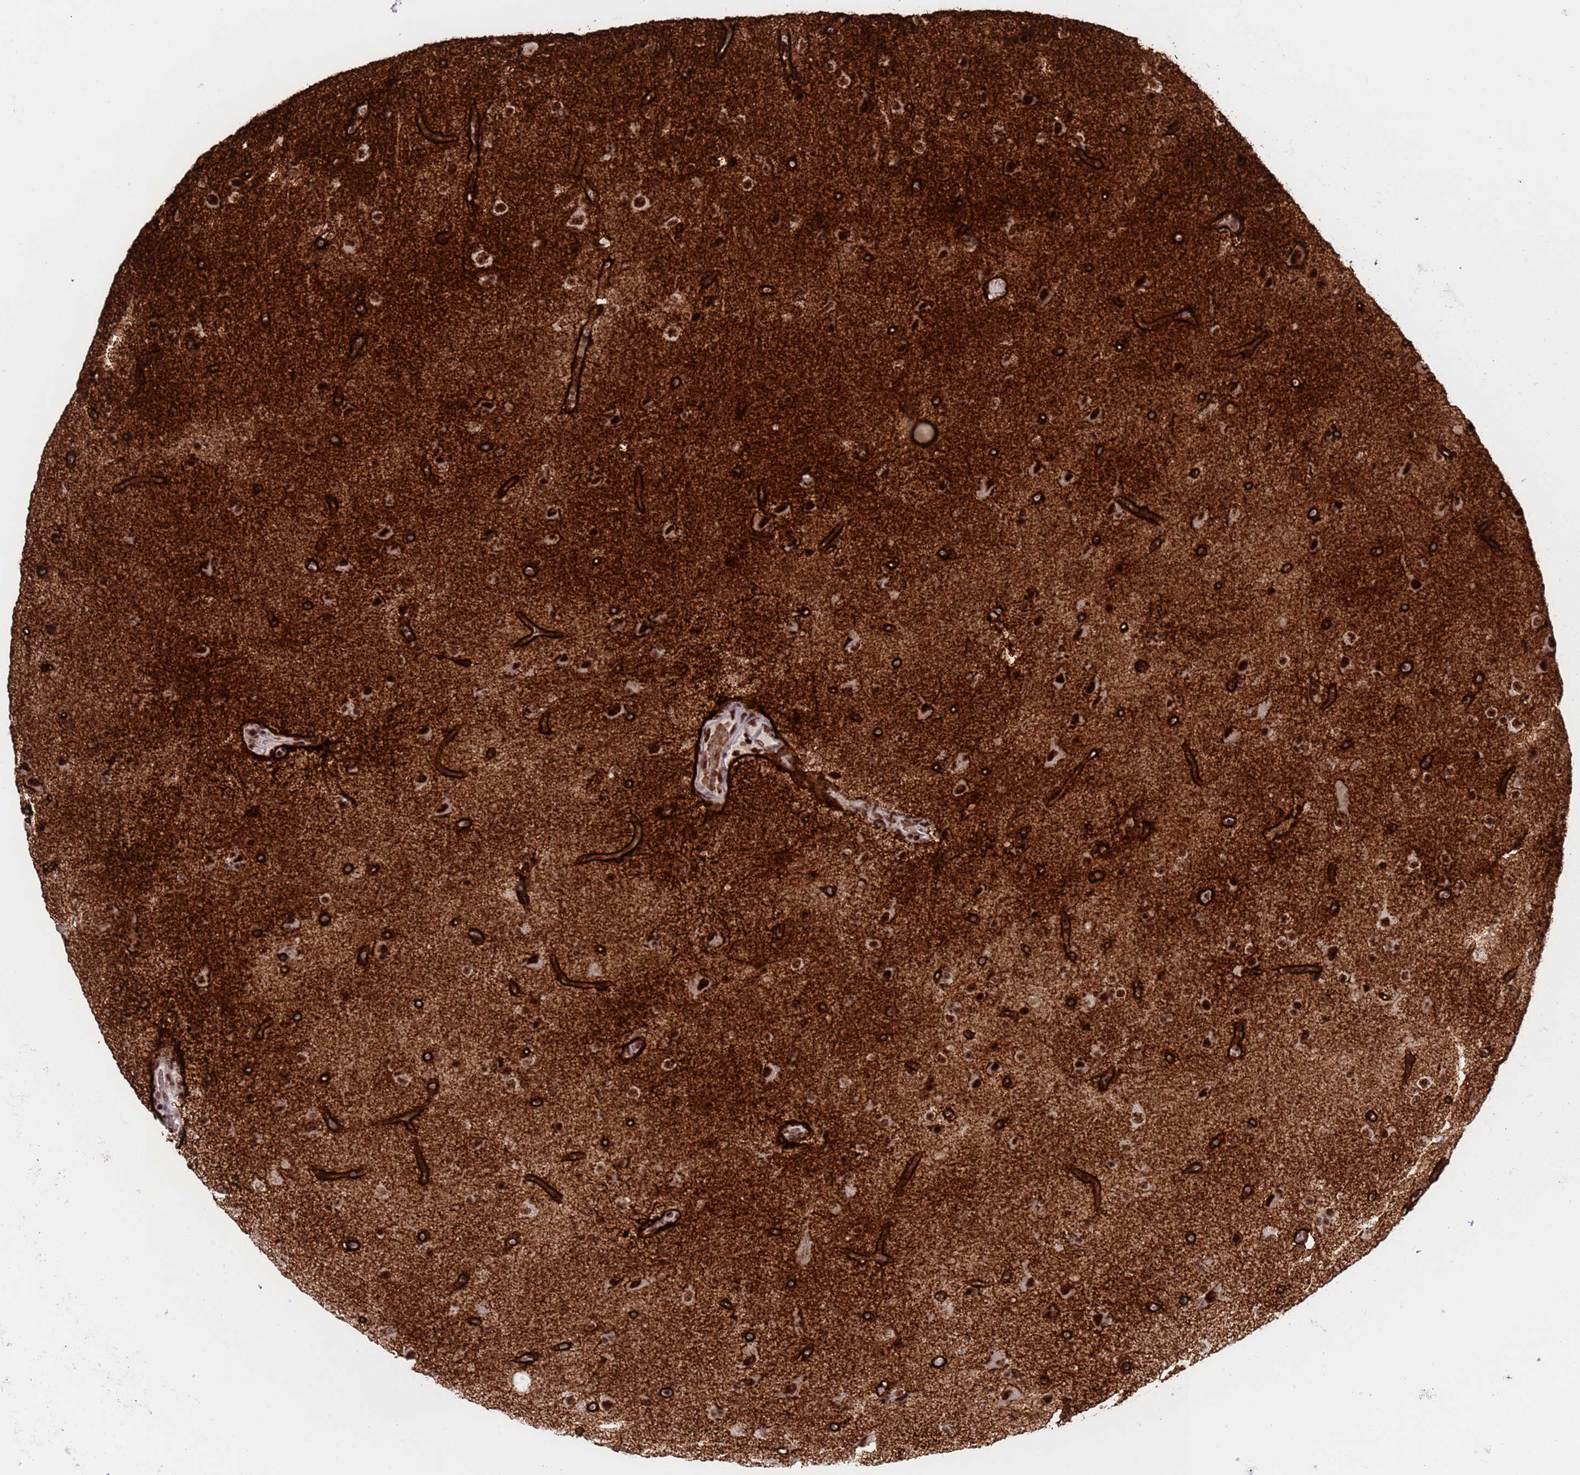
{"staining": {"intensity": "strong", "quantity": ">75%", "location": "cytoplasmic/membranous"}, "tissue": "glioma", "cell_type": "Tumor cells", "image_type": "cancer", "snomed": [{"axis": "morphology", "description": "Glioma, malignant, High grade"}, {"axis": "topography", "description": "Brain"}], "caption": "Protein expression analysis of glioma demonstrates strong cytoplasmic/membranous expression in approximately >75% of tumor cells.", "gene": "THOC2", "patient": {"sex": "male", "age": 72}}